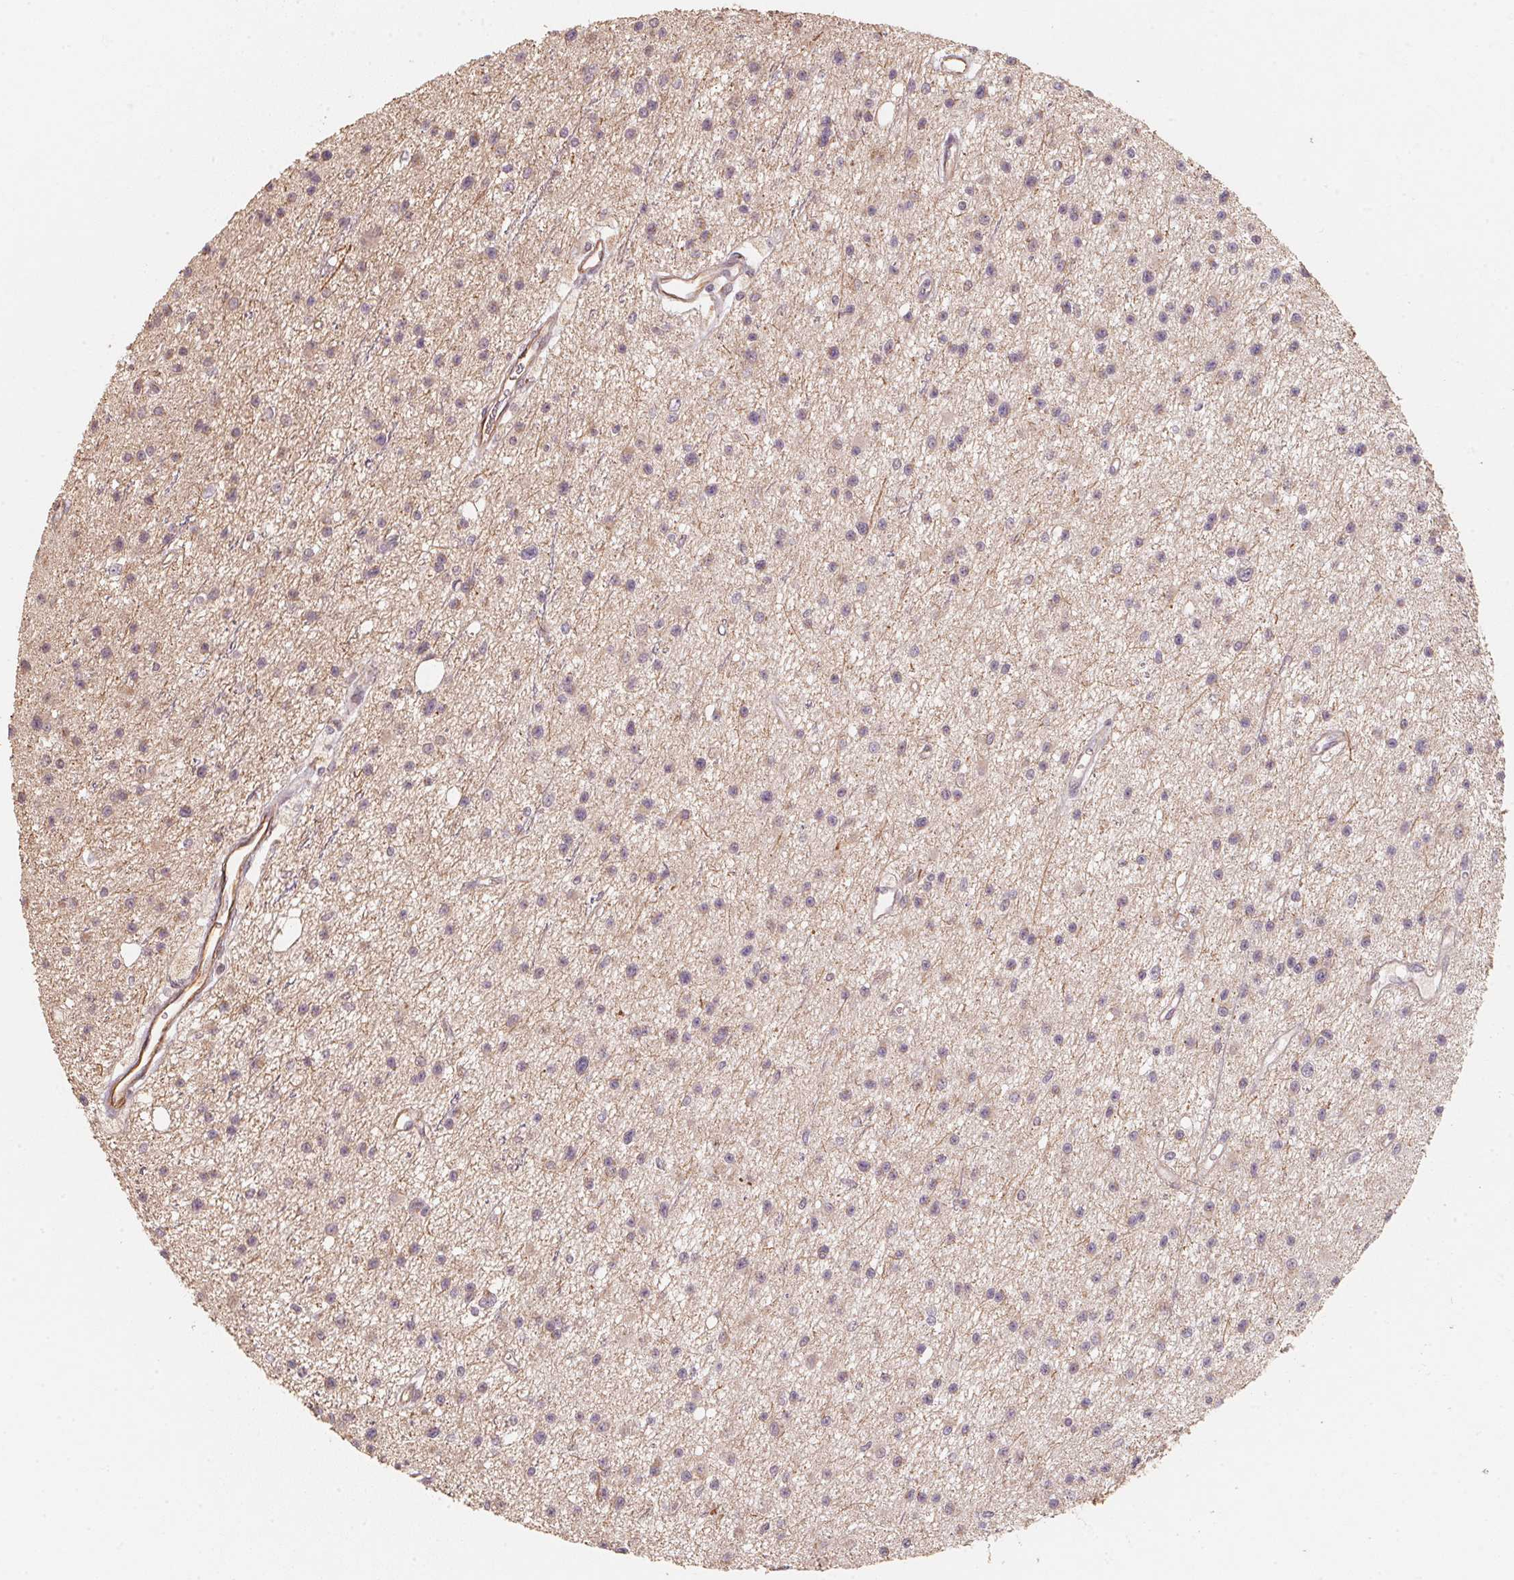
{"staining": {"intensity": "weak", "quantity": "<25%", "location": "cytoplasmic/membranous"}, "tissue": "glioma", "cell_type": "Tumor cells", "image_type": "cancer", "snomed": [{"axis": "morphology", "description": "Glioma, malignant, Low grade"}, {"axis": "topography", "description": "Brain"}], "caption": "Malignant glioma (low-grade) stained for a protein using immunohistochemistry demonstrates no staining tumor cells.", "gene": "TSPAN12", "patient": {"sex": "male", "age": 43}}